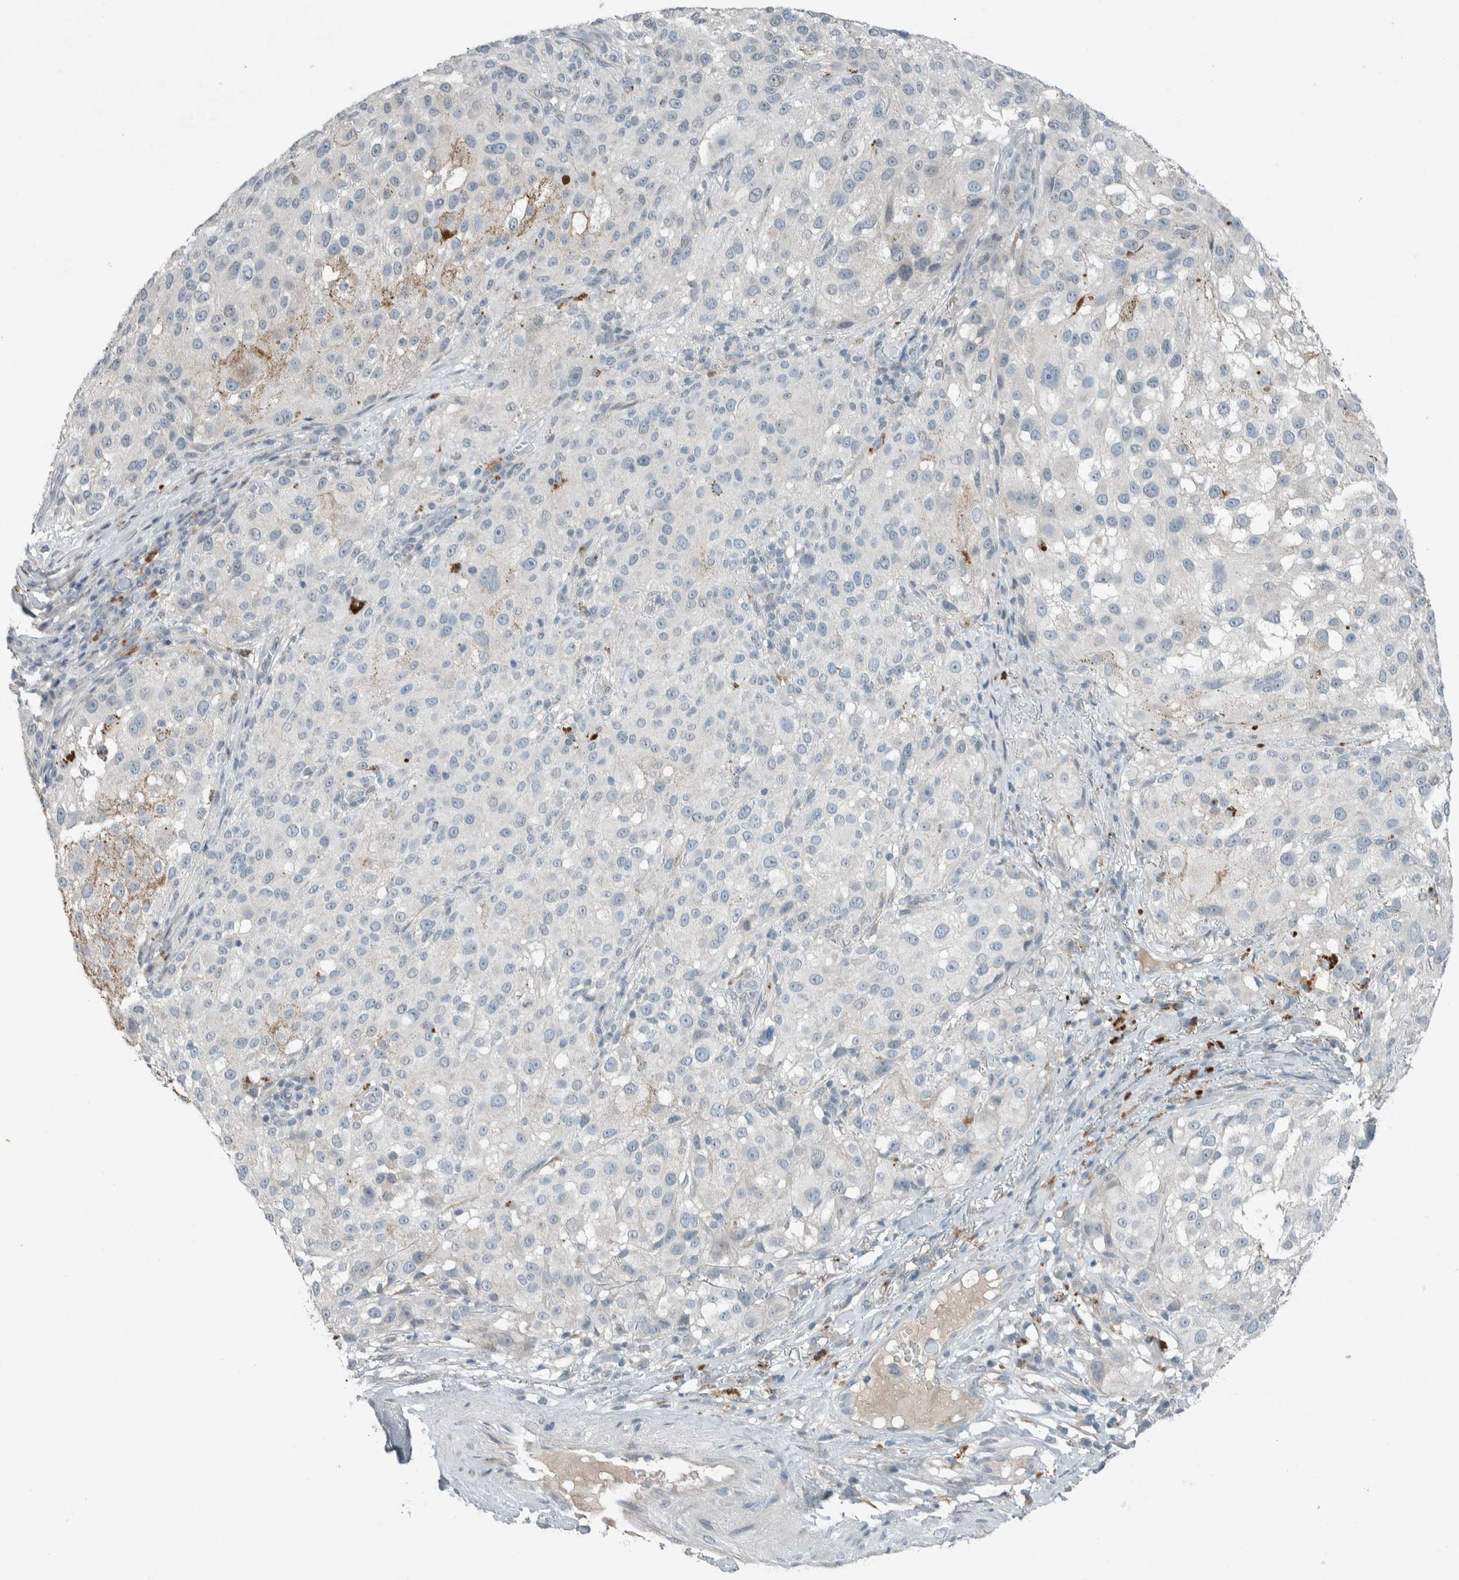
{"staining": {"intensity": "negative", "quantity": "none", "location": "none"}, "tissue": "melanoma", "cell_type": "Tumor cells", "image_type": "cancer", "snomed": [{"axis": "morphology", "description": "Necrosis, NOS"}, {"axis": "morphology", "description": "Malignant melanoma, NOS"}, {"axis": "topography", "description": "Skin"}], "caption": "This is a histopathology image of immunohistochemistry (IHC) staining of melanoma, which shows no positivity in tumor cells.", "gene": "CERCAM", "patient": {"sex": "female", "age": 87}}